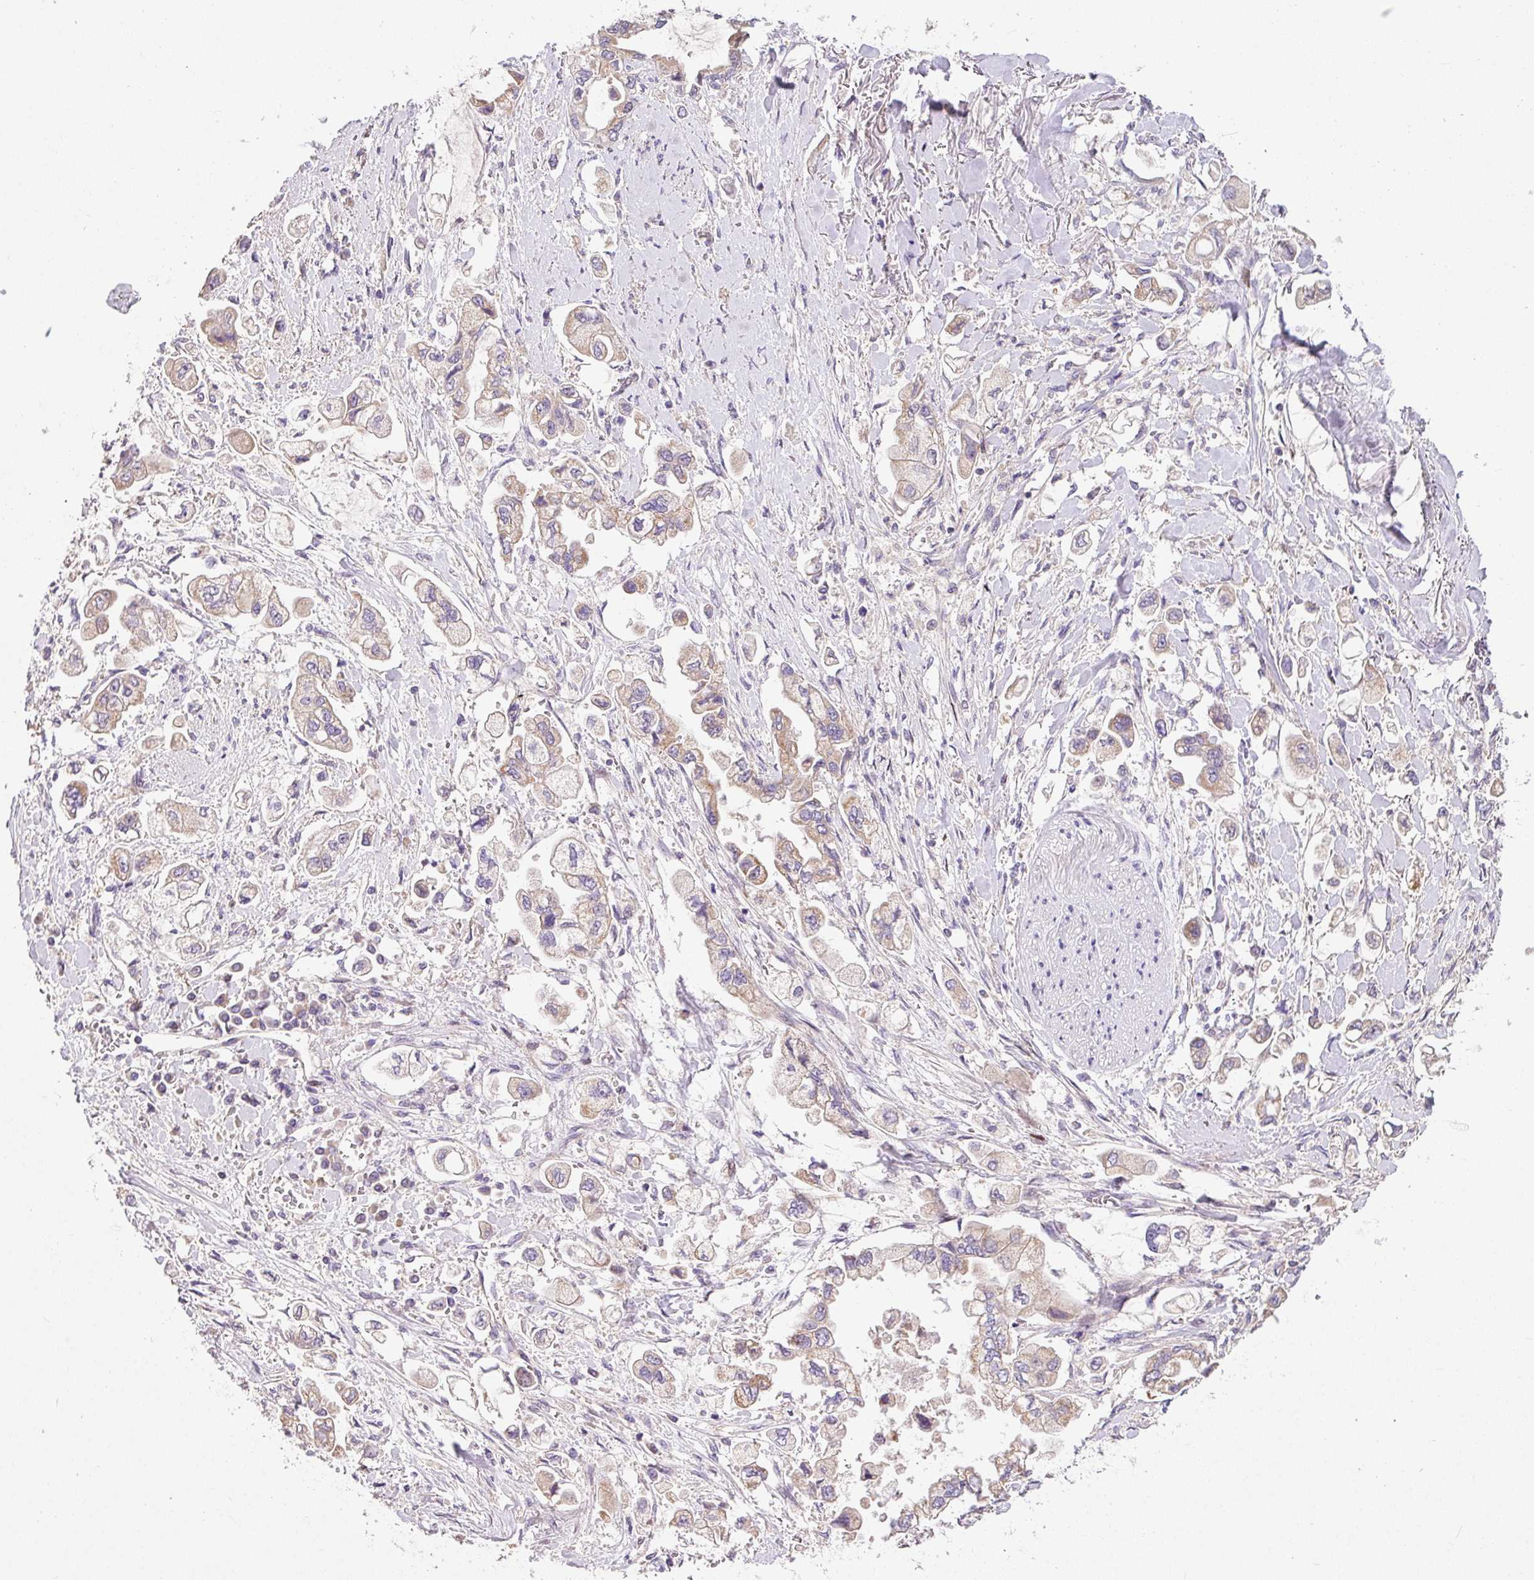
{"staining": {"intensity": "moderate", "quantity": ">75%", "location": "cytoplasmic/membranous"}, "tissue": "stomach cancer", "cell_type": "Tumor cells", "image_type": "cancer", "snomed": [{"axis": "morphology", "description": "Adenocarcinoma, NOS"}, {"axis": "topography", "description": "Stomach"}], "caption": "A brown stain shows moderate cytoplasmic/membranous staining of a protein in stomach cancer (adenocarcinoma) tumor cells.", "gene": "SARS2", "patient": {"sex": "male", "age": 62}}